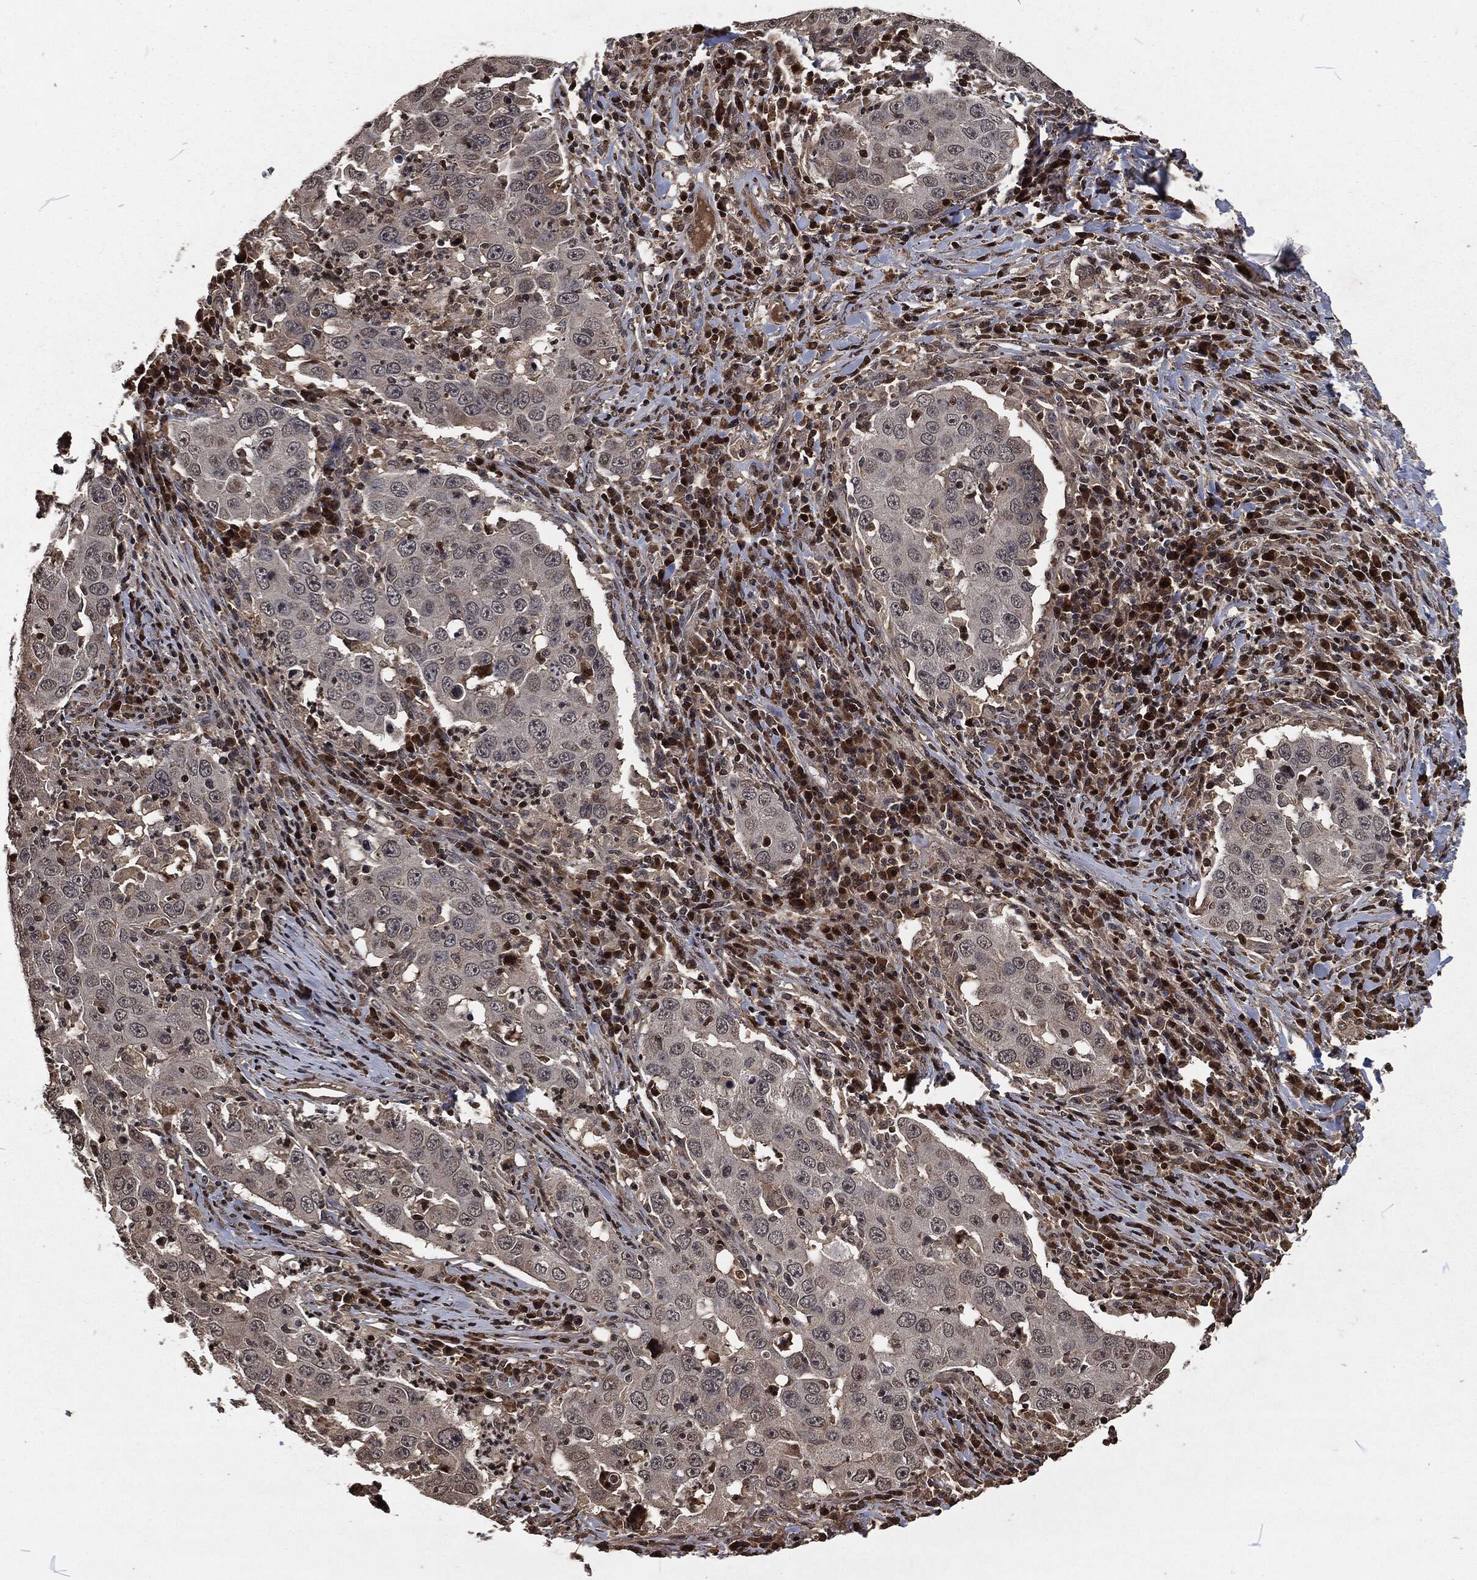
{"staining": {"intensity": "negative", "quantity": "none", "location": "none"}, "tissue": "lung cancer", "cell_type": "Tumor cells", "image_type": "cancer", "snomed": [{"axis": "morphology", "description": "Adenocarcinoma, NOS"}, {"axis": "topography", "description": "Lung"}], "caption": "An immunohistochemistry image of lung cancer (adenocarcinoma) is shown. There is no staining in tumor cells of lung cancer (adenocarcinoma). (Brightfield microscopy of DAB immunohistochemistry at high magnification).", "gene": "SNAI1", "patient": {"sex": "male", "age": 73}}